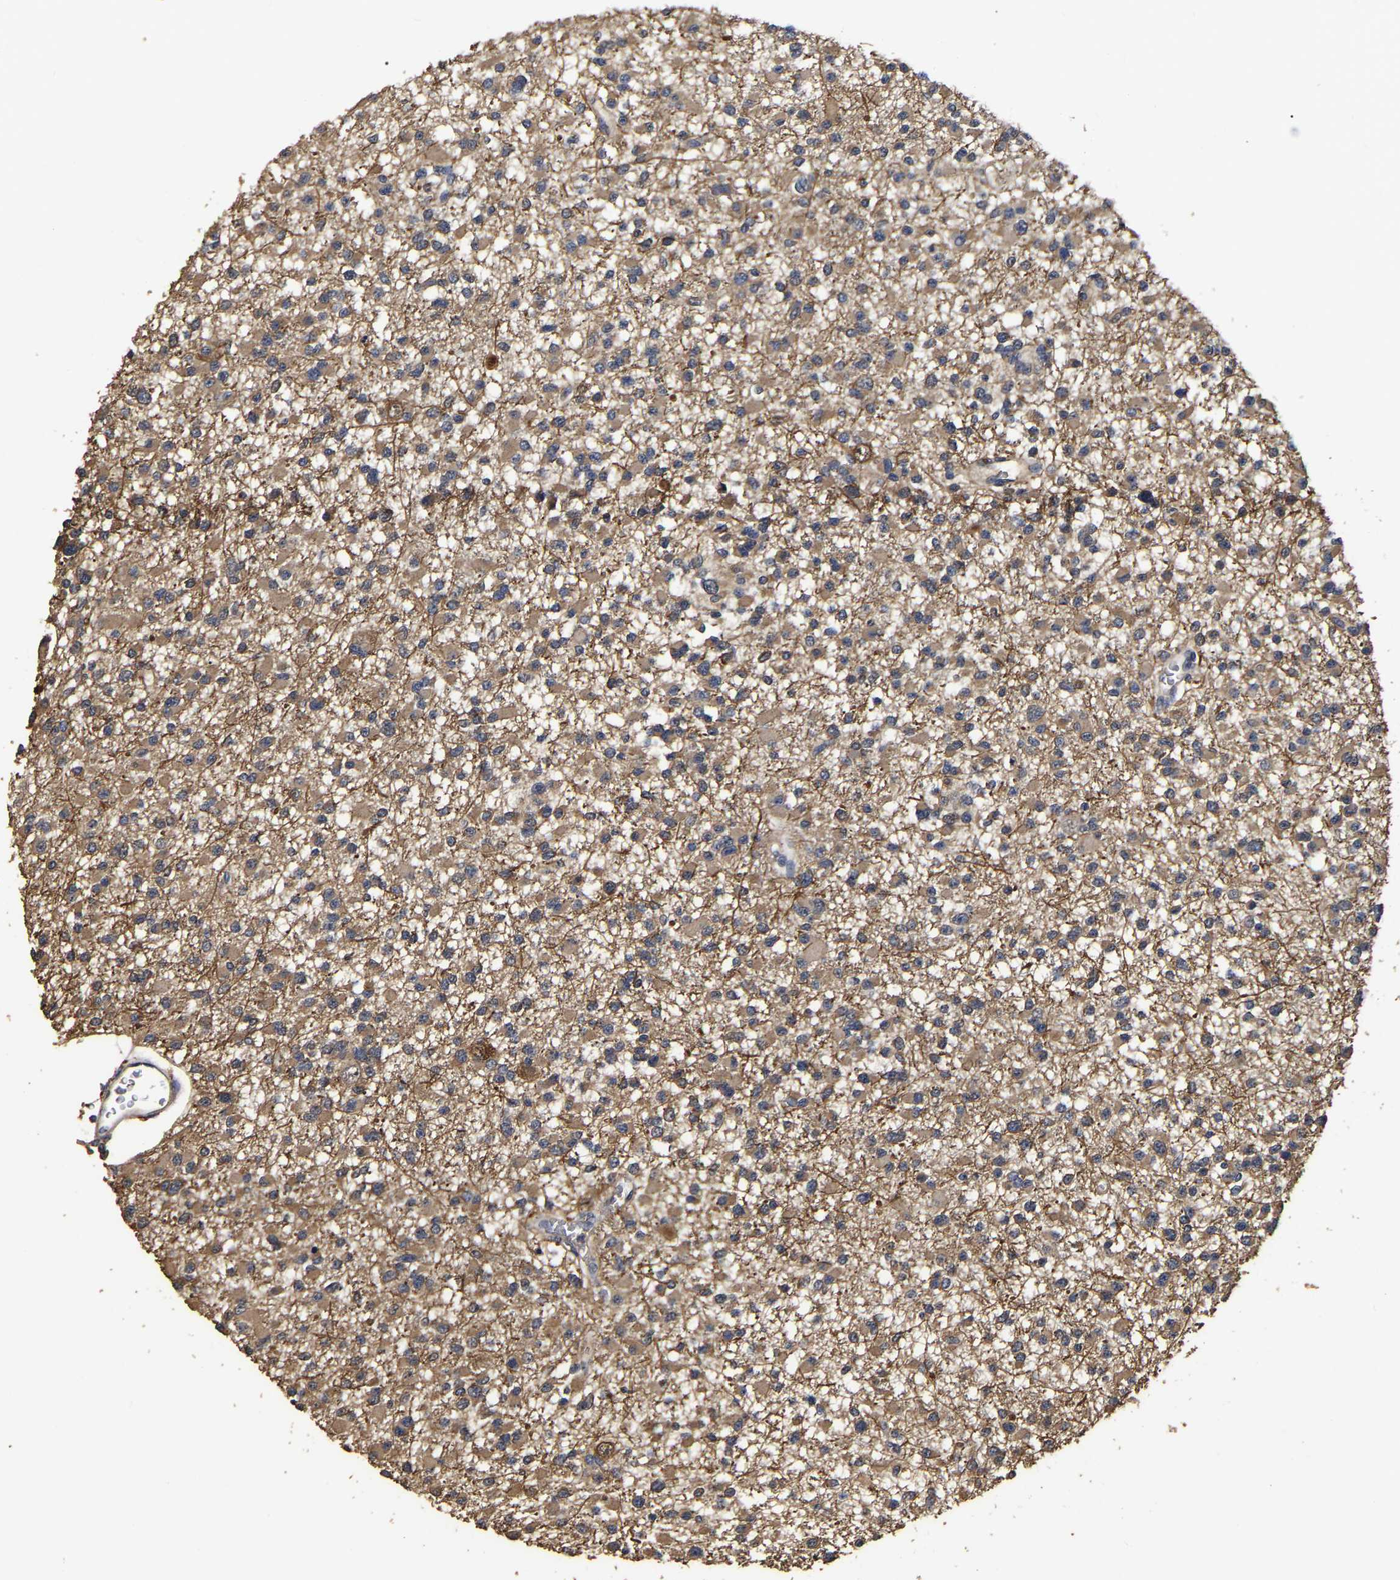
{"staining": {"intensity": "moderate", "quantity": ">75%", "location": "cytoplasmic/membranous"}, "tissue": "glioma", "cell_type": "Tumor cells", "image_type": "cancer", "snomed": [{"axis": "morphology", "description": "Glioma, malignant, Low grade"}, {"axis": "topography", "description": "Brain"}], "caption": "Tumor cells exhibit medium levels of moderate cytoplasmic/membranous staining in about >75% of cells in human malignant glioma (low-grade). Immunohistochemistry (ihc) stains the protein in brown and the nuclei are stained blue.", "gene": "STK32C", "patient": {"sex": "female", "age": 22}}